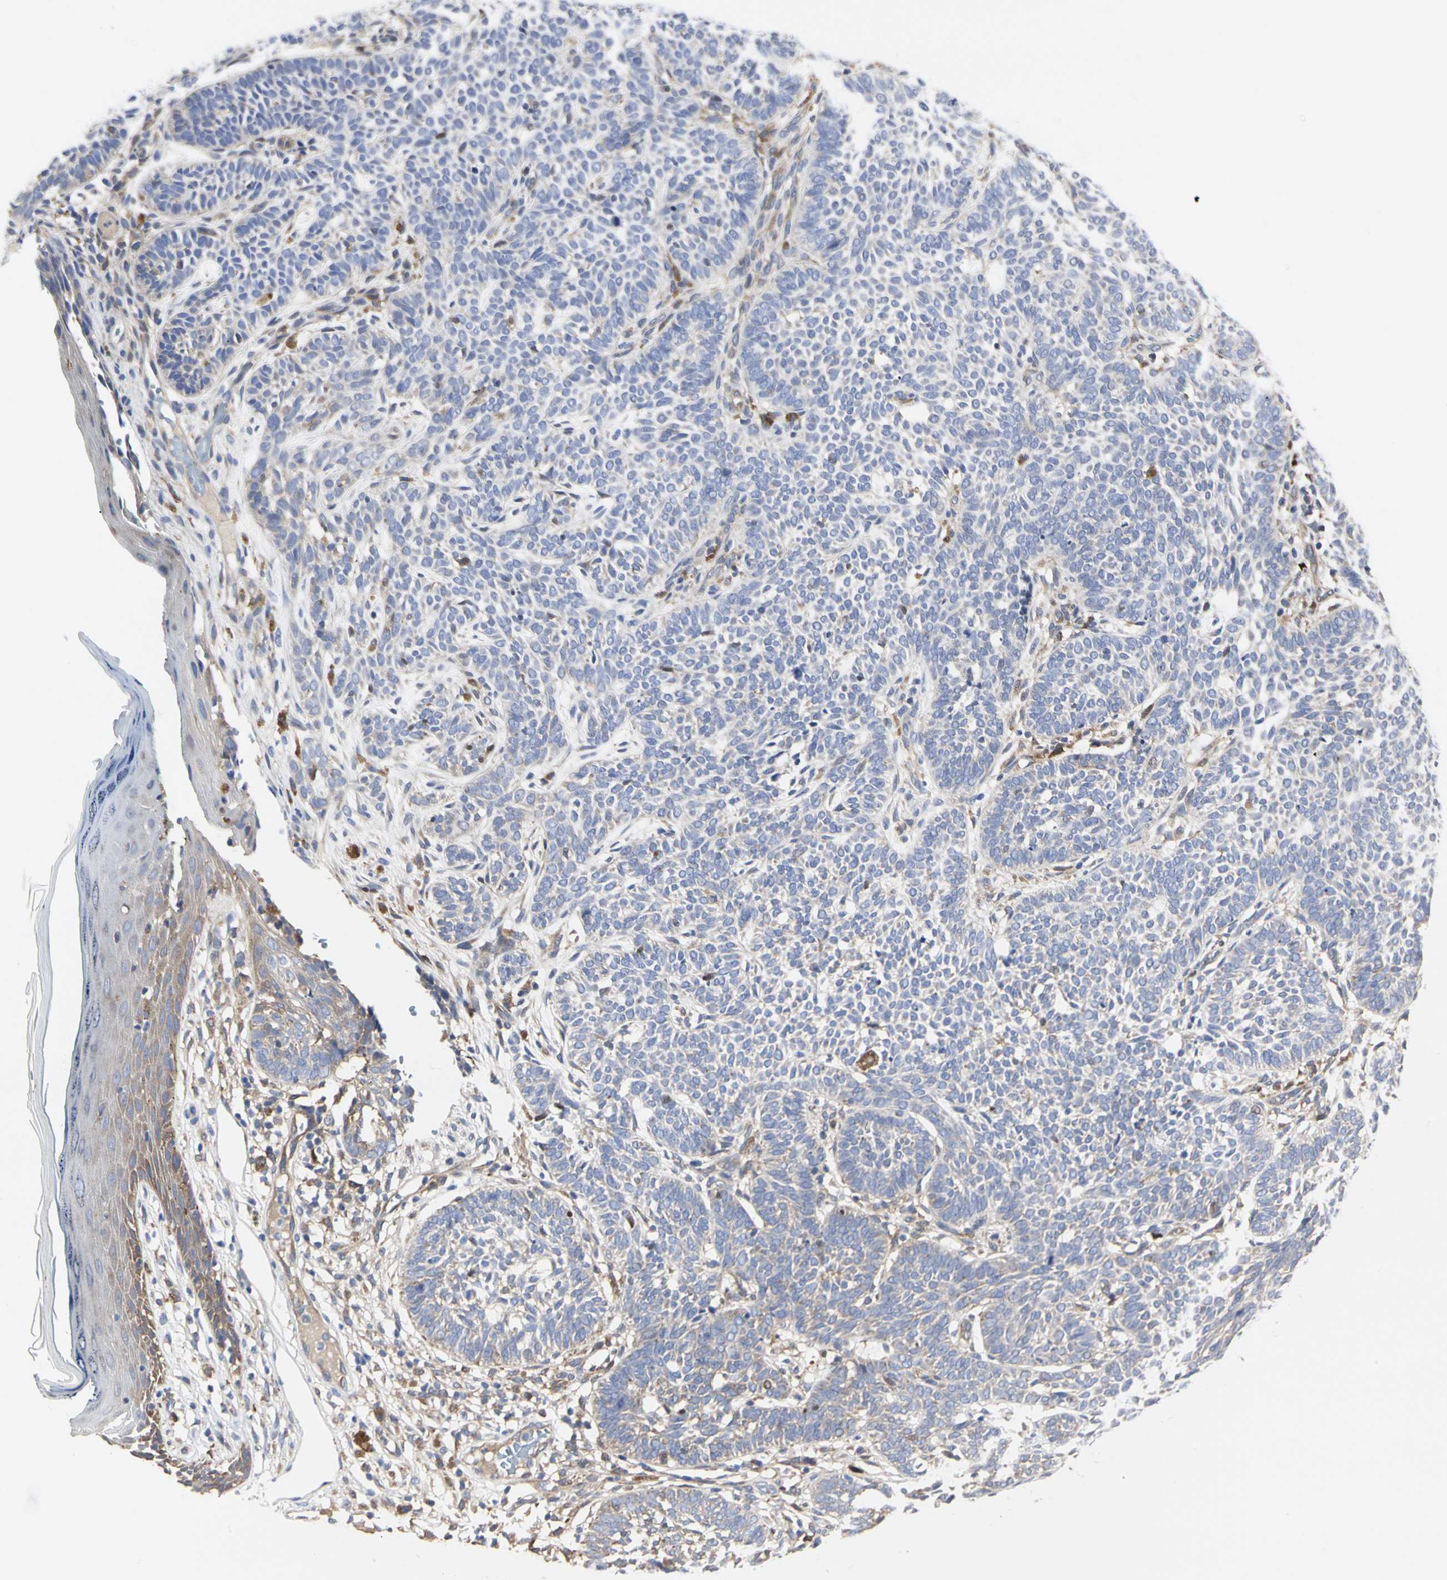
{"staining": {"intensity": "negative", "quantity": "none", "location": "none"}, "tissue": "skin cancer", "cell_type": "Tumor cells", "image_type": "cancer", "snomed": [{"axis": "morphology", "description": "Normal tissue, NOS"}, {"axis": "morphology", "description": "Basal cell carcinoma"}, {"axis": "topography", "description": "Skin"}], "caption": "An immunohistochemistry (IHC) histopathology image of skin cancer (basal cell carcinoma) is shown. There is no staining in tumor cells of skin cancer (basal cell carcinoma).", "gene": "C3orf52", "patient": {"sex": "male", "age": 87}}